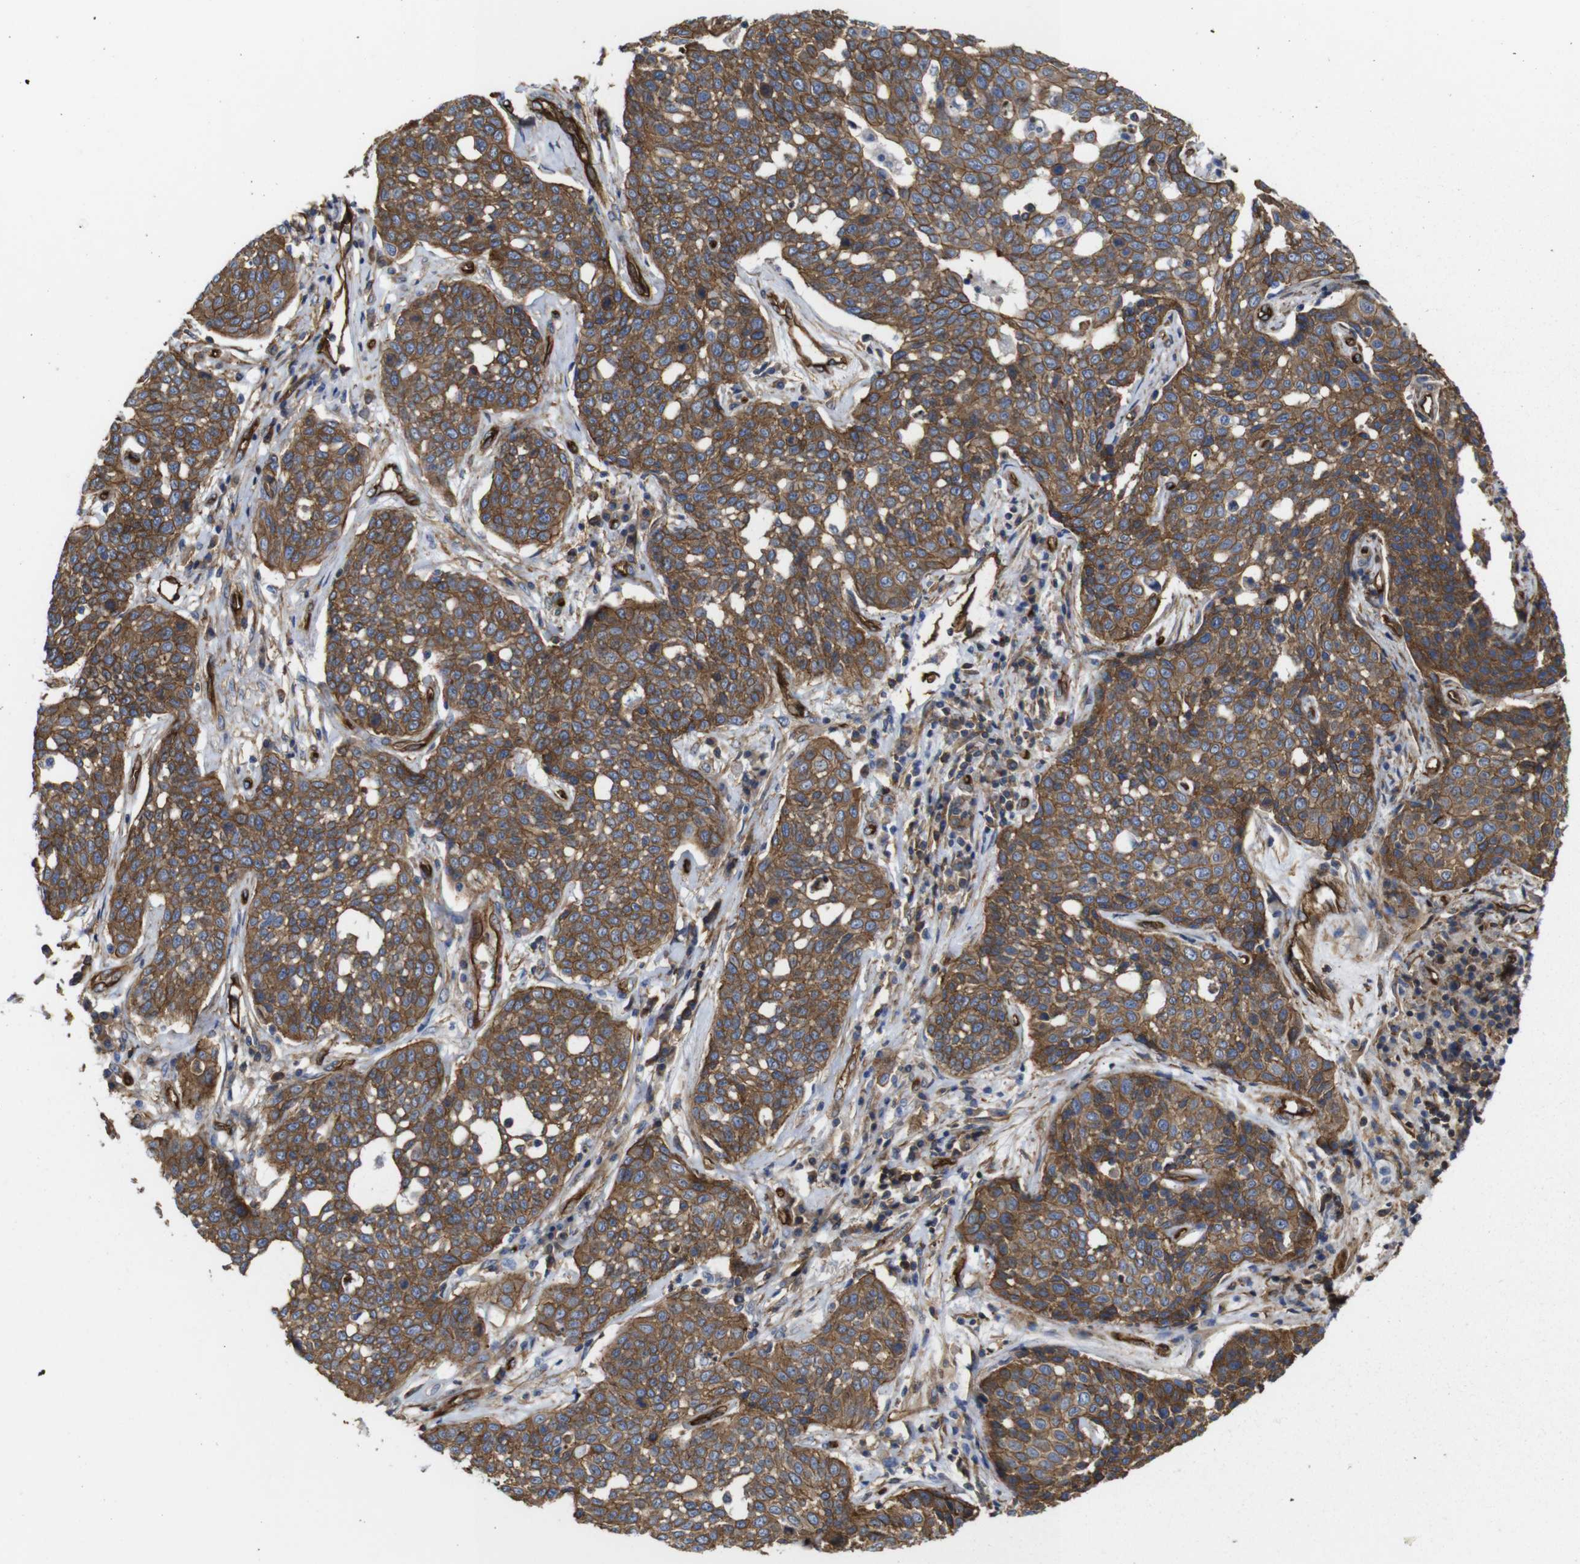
{"staining": {"intensity": "moderate", "quantity": ">75%", "location": "cytoplasmic/membranous"}, "tissue": "cervical cancer", "cell_type": "Tumor cells", "image_type": "cancer", "snomed": [{"axis": "morphology", "description": "Squamous cell carcinoma, NOS"}, {"axis": "topography", "description": "Cervix"}], "caption": "Protein staining demonstrates moderate cytoplasmic/membranous positivity in about >75% of tumor cells in cervical cancer (squamous cell carcinoma).", "gene": "SPTBN1", "patient": {"sex": "female", "age": 34}}